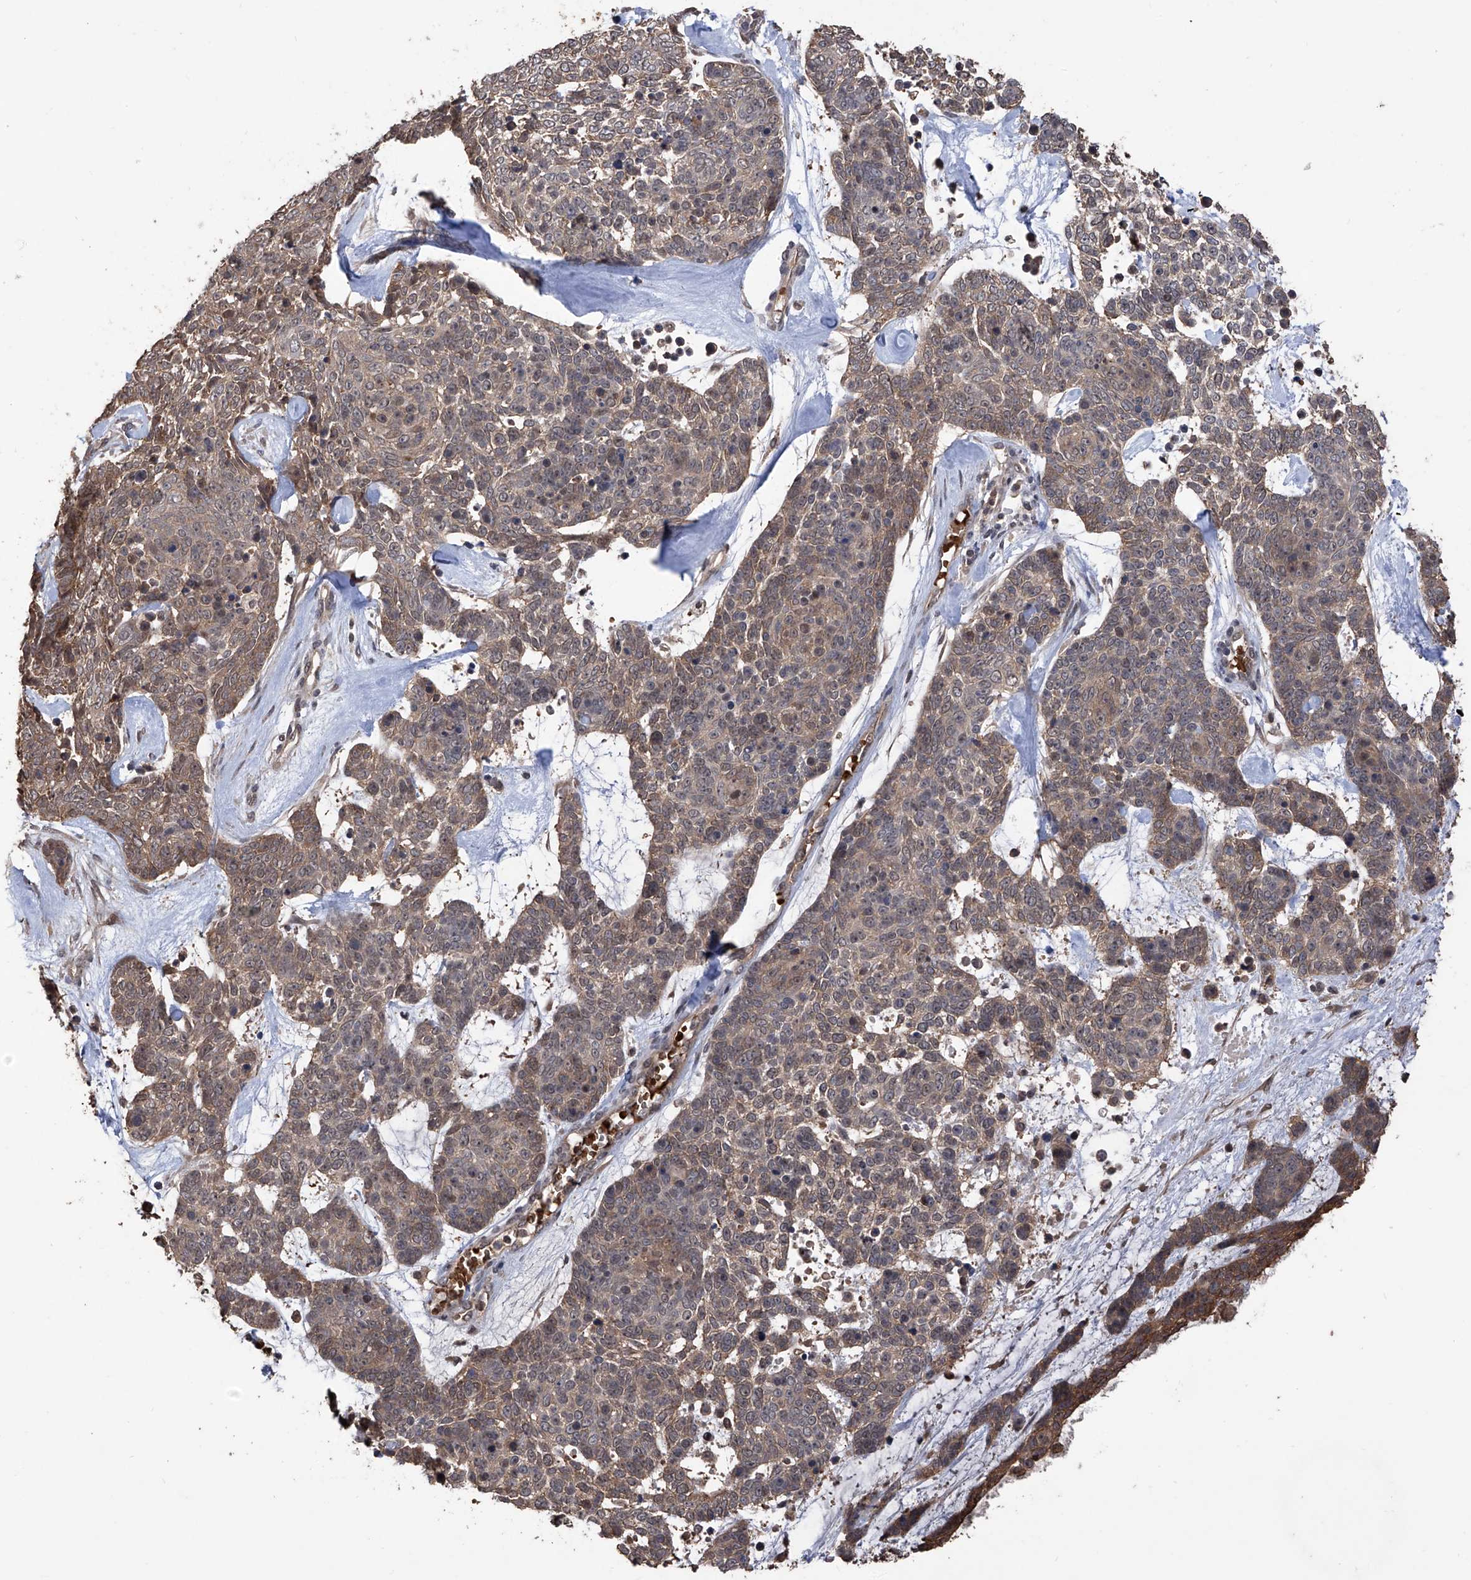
{"staining": {"intensity": "moderate", "quantity": "<25%", "location": "cytoplasmic/membranous"}, "tissue": "skin cancer", "cell_type": "Tumor cells", "image_type": "cancer", "snomed": [{"axis": "morphology", "description": "Basal cell carcinoma"}, {"axis": "topography", "description": "Skin"}], "caption": "Tumor cells show low levels of moderate cytoplasmic/membranous staining in about <25% of cells in skin basal cell carcinoma.", "gene": "LYSMD4", "patient": {"sex": "female", "age": 81}}